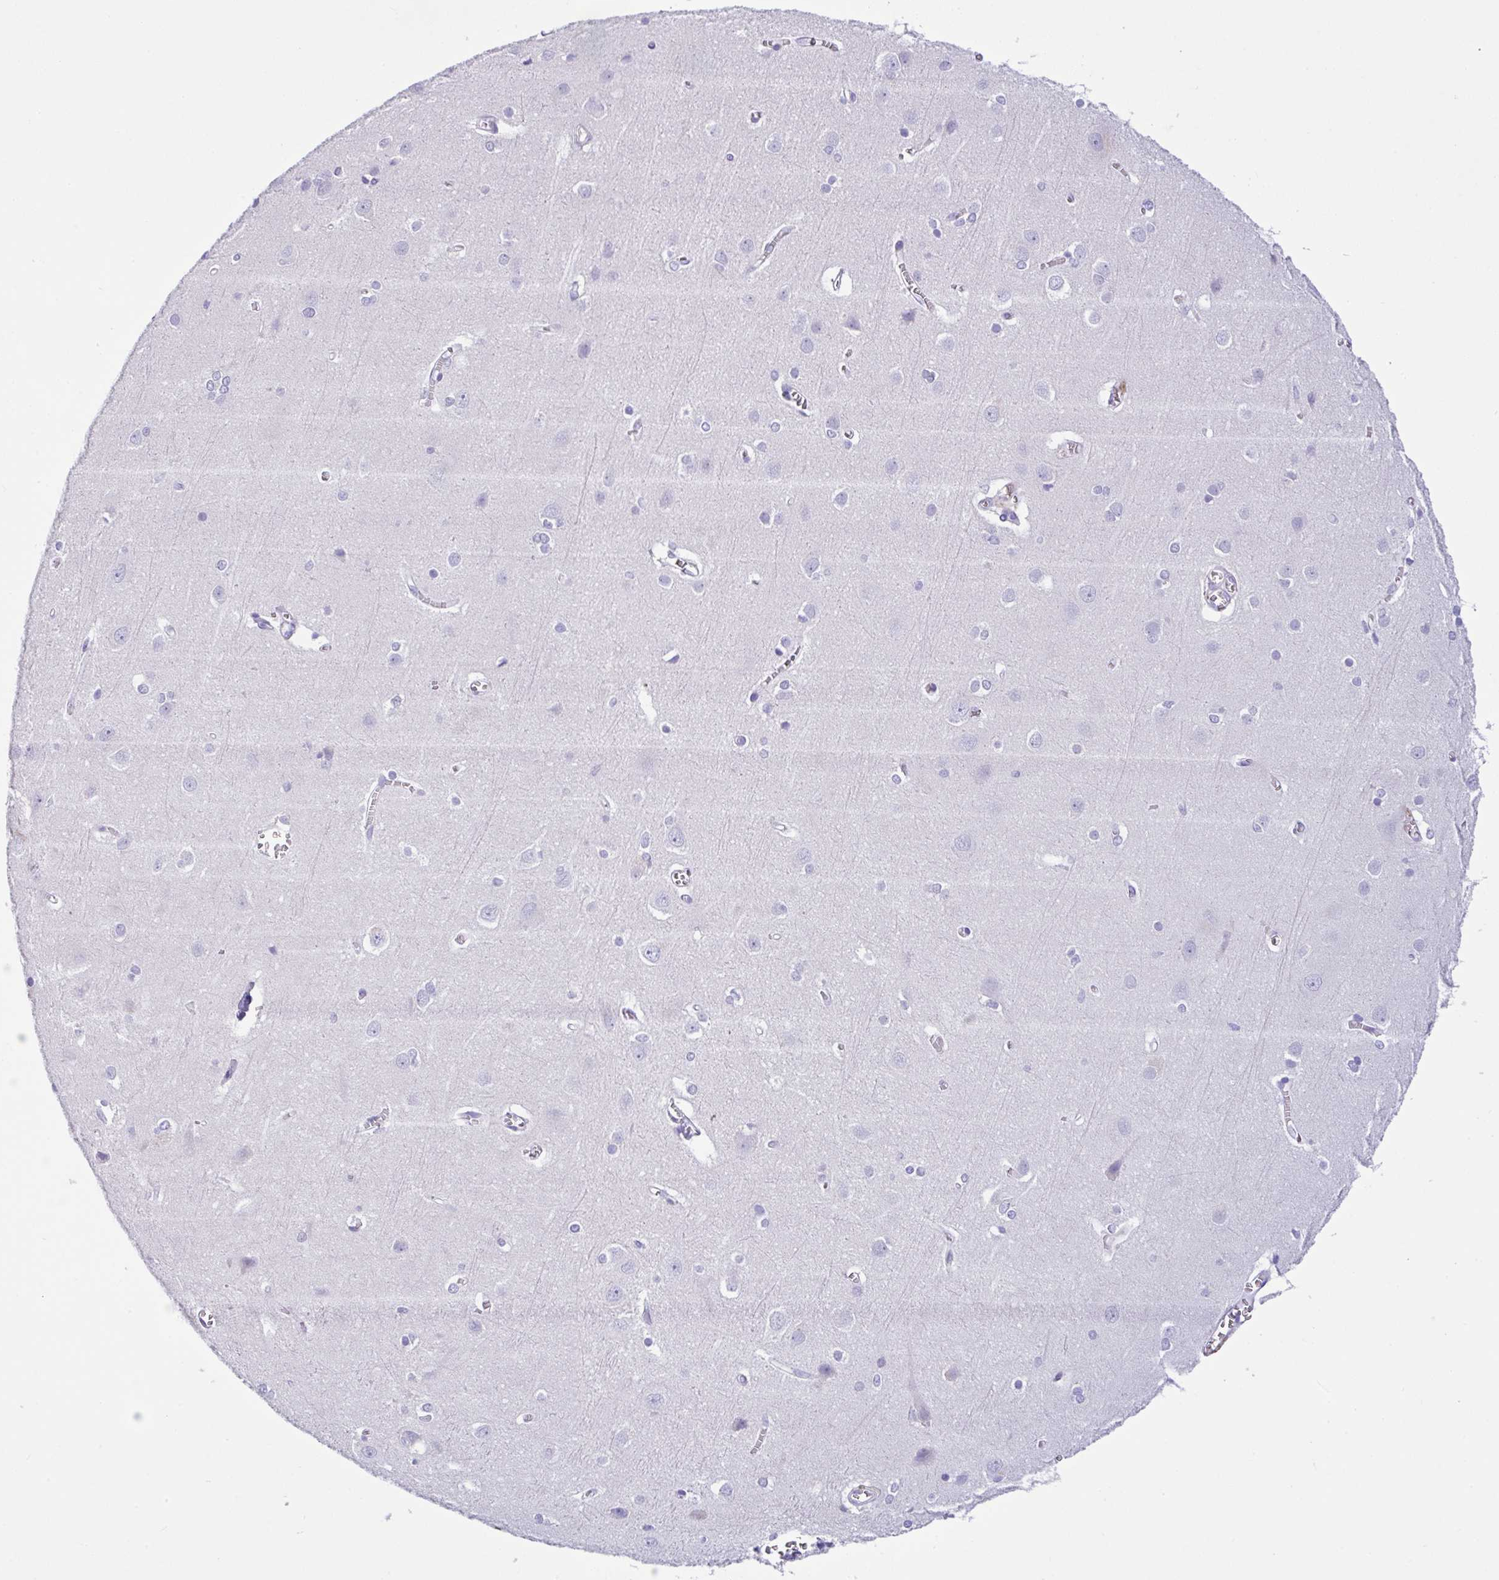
{"staining": {"intensity": "negative", "quantity": "none", "location": "none"}, "tissue": "cerebral cortex", "cell_type": "Endothelial cells", "image_type": "normal", "snomed": [{"axis": "morphology", "description": "Normal tissue, NOS"}, {"axis": "topography", "description": "Cerebral cortex"}], "caption": "An image of cerebral cortex stained for a protein reveals no brown staining in endothelial cells.", "gene": "FBXL20", "patient": {"sex": "male", "age": 37}}